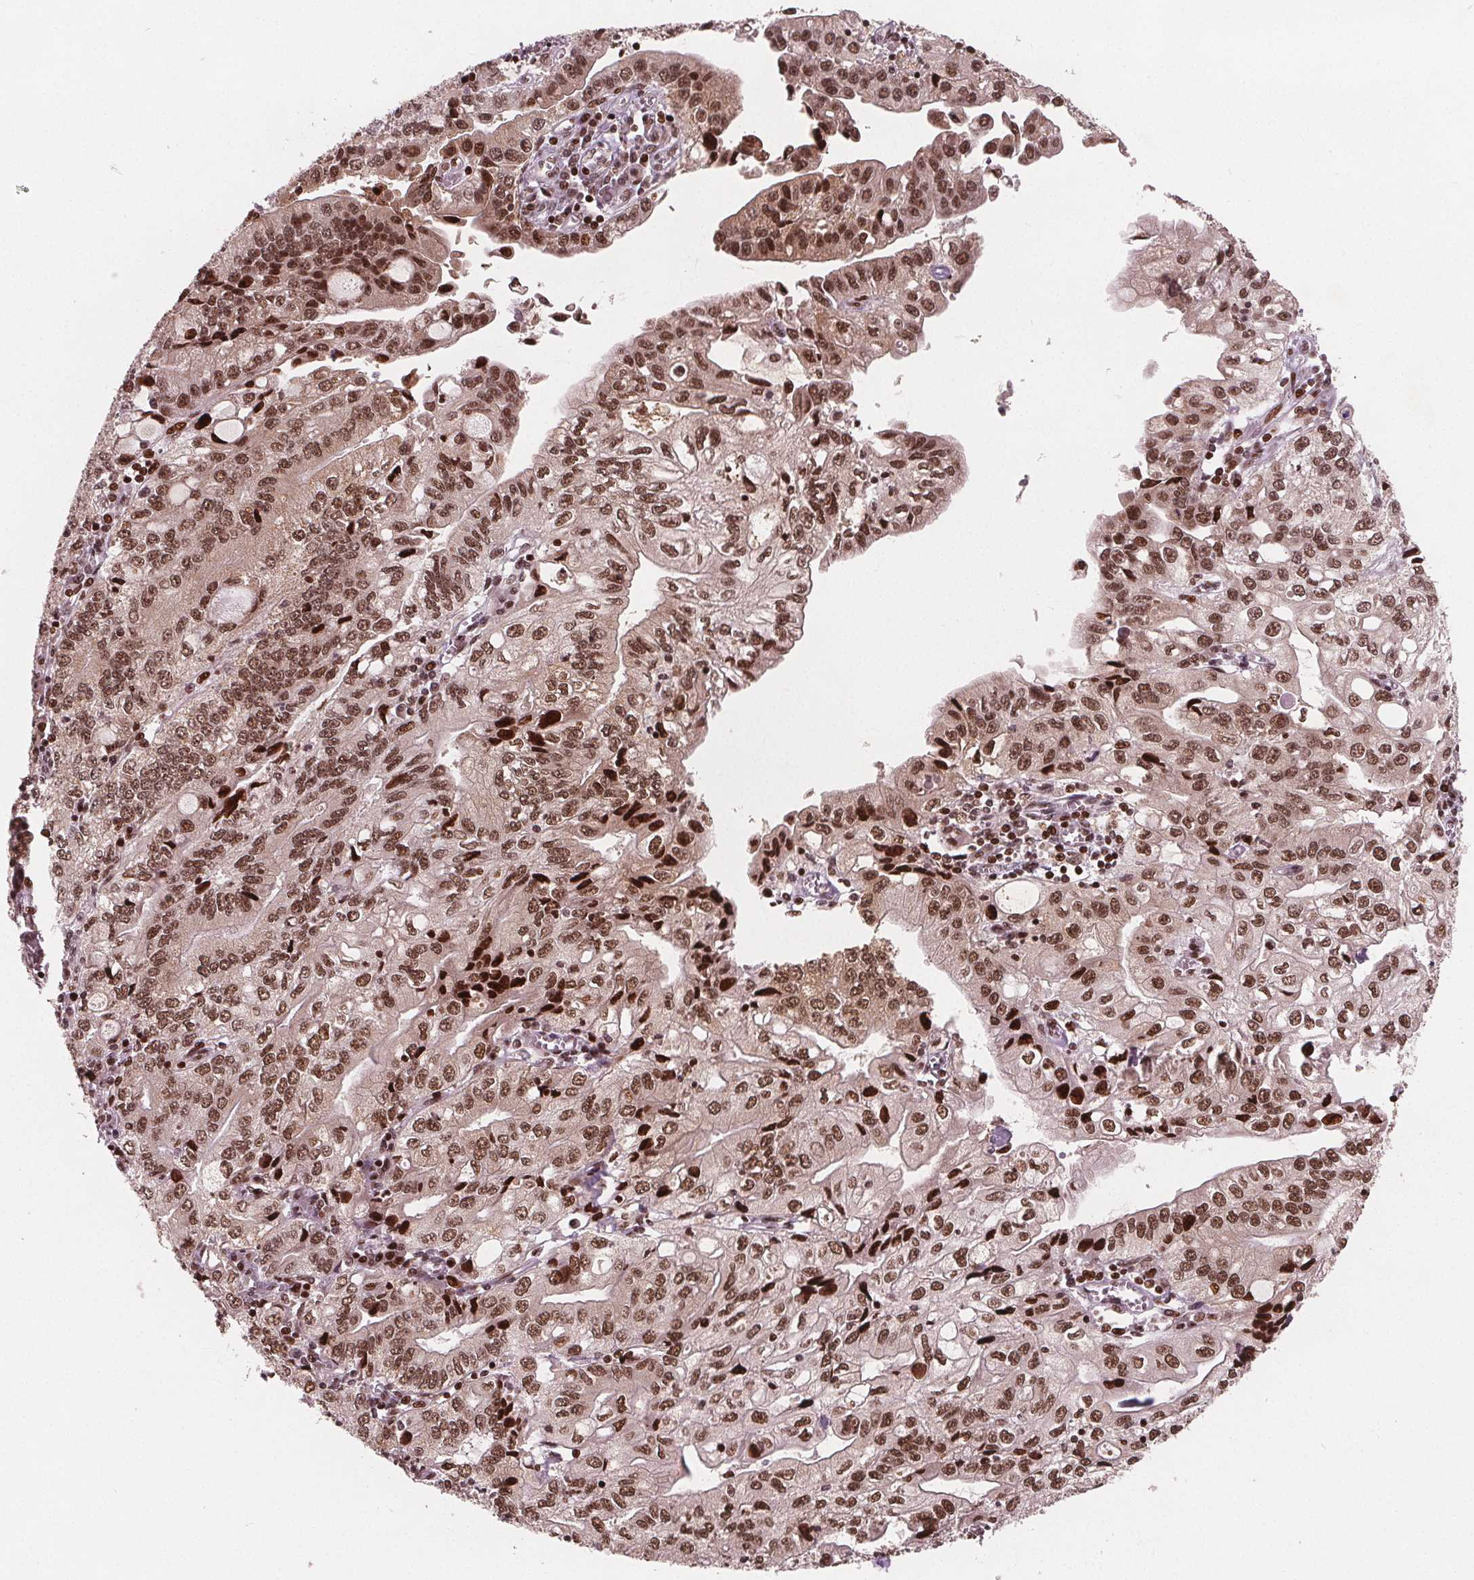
{"staining": {"intensity": "moderate", "quantity": ">75%", "location": "nuclear"}, "tissue": "stomach cancer", "cell_type": "Tumor cells", "image_type": "cancer", "snomed": [{"axis": "morphology", "description": "Adenocarcinoma, NOS"}, {"axis": "topography", "description": "Stomach, lower"}], "caption": "Stomach adenocarcinoma stained with a brown dye shows moderate nuclear positive staining in approximately >75% of tumor cells.", "gene": "SNRNP35", "patient": {"sex": "female", "age": 72}}